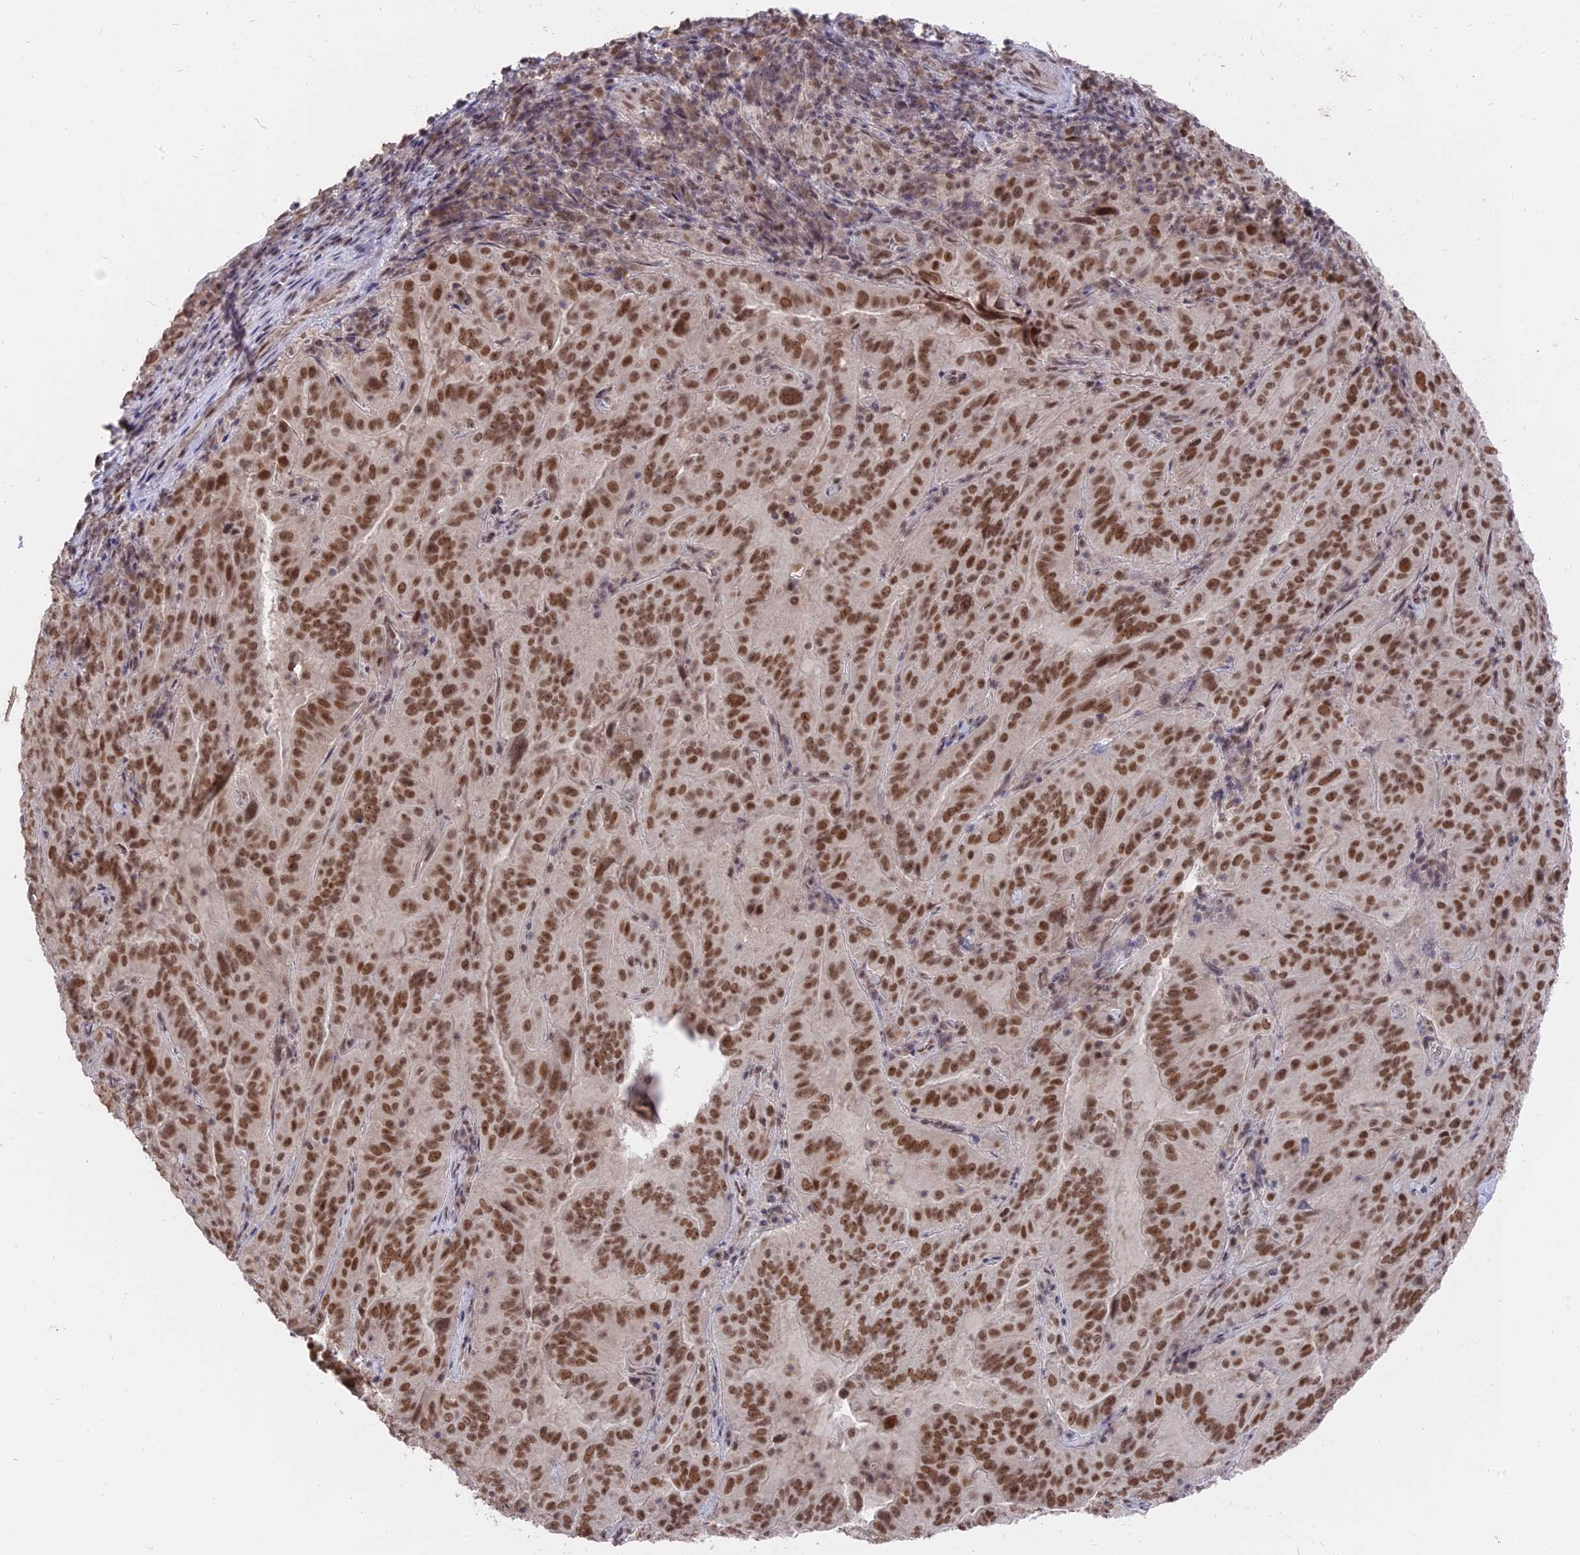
{"staining": {"intensity": "strong", "quantity": ">75%", "location": "nuclear"}, "tissue": "pancreatic cancer", "cell_type": "Tumor cells", "image_type": "cancer", "snomed": [{"axis": "morphology", "description": "Adenocarcinoma, NOS"}, {"axis": "topography", "description": "Pancreas"}], "caption": "Tumor cells exhibit high levels of strong nuclear expression in about >75% of cells in adenocarcinoma (pancreatic).", "gene": "NR1H3", "patient": {"sex": "male", "age": 63}}